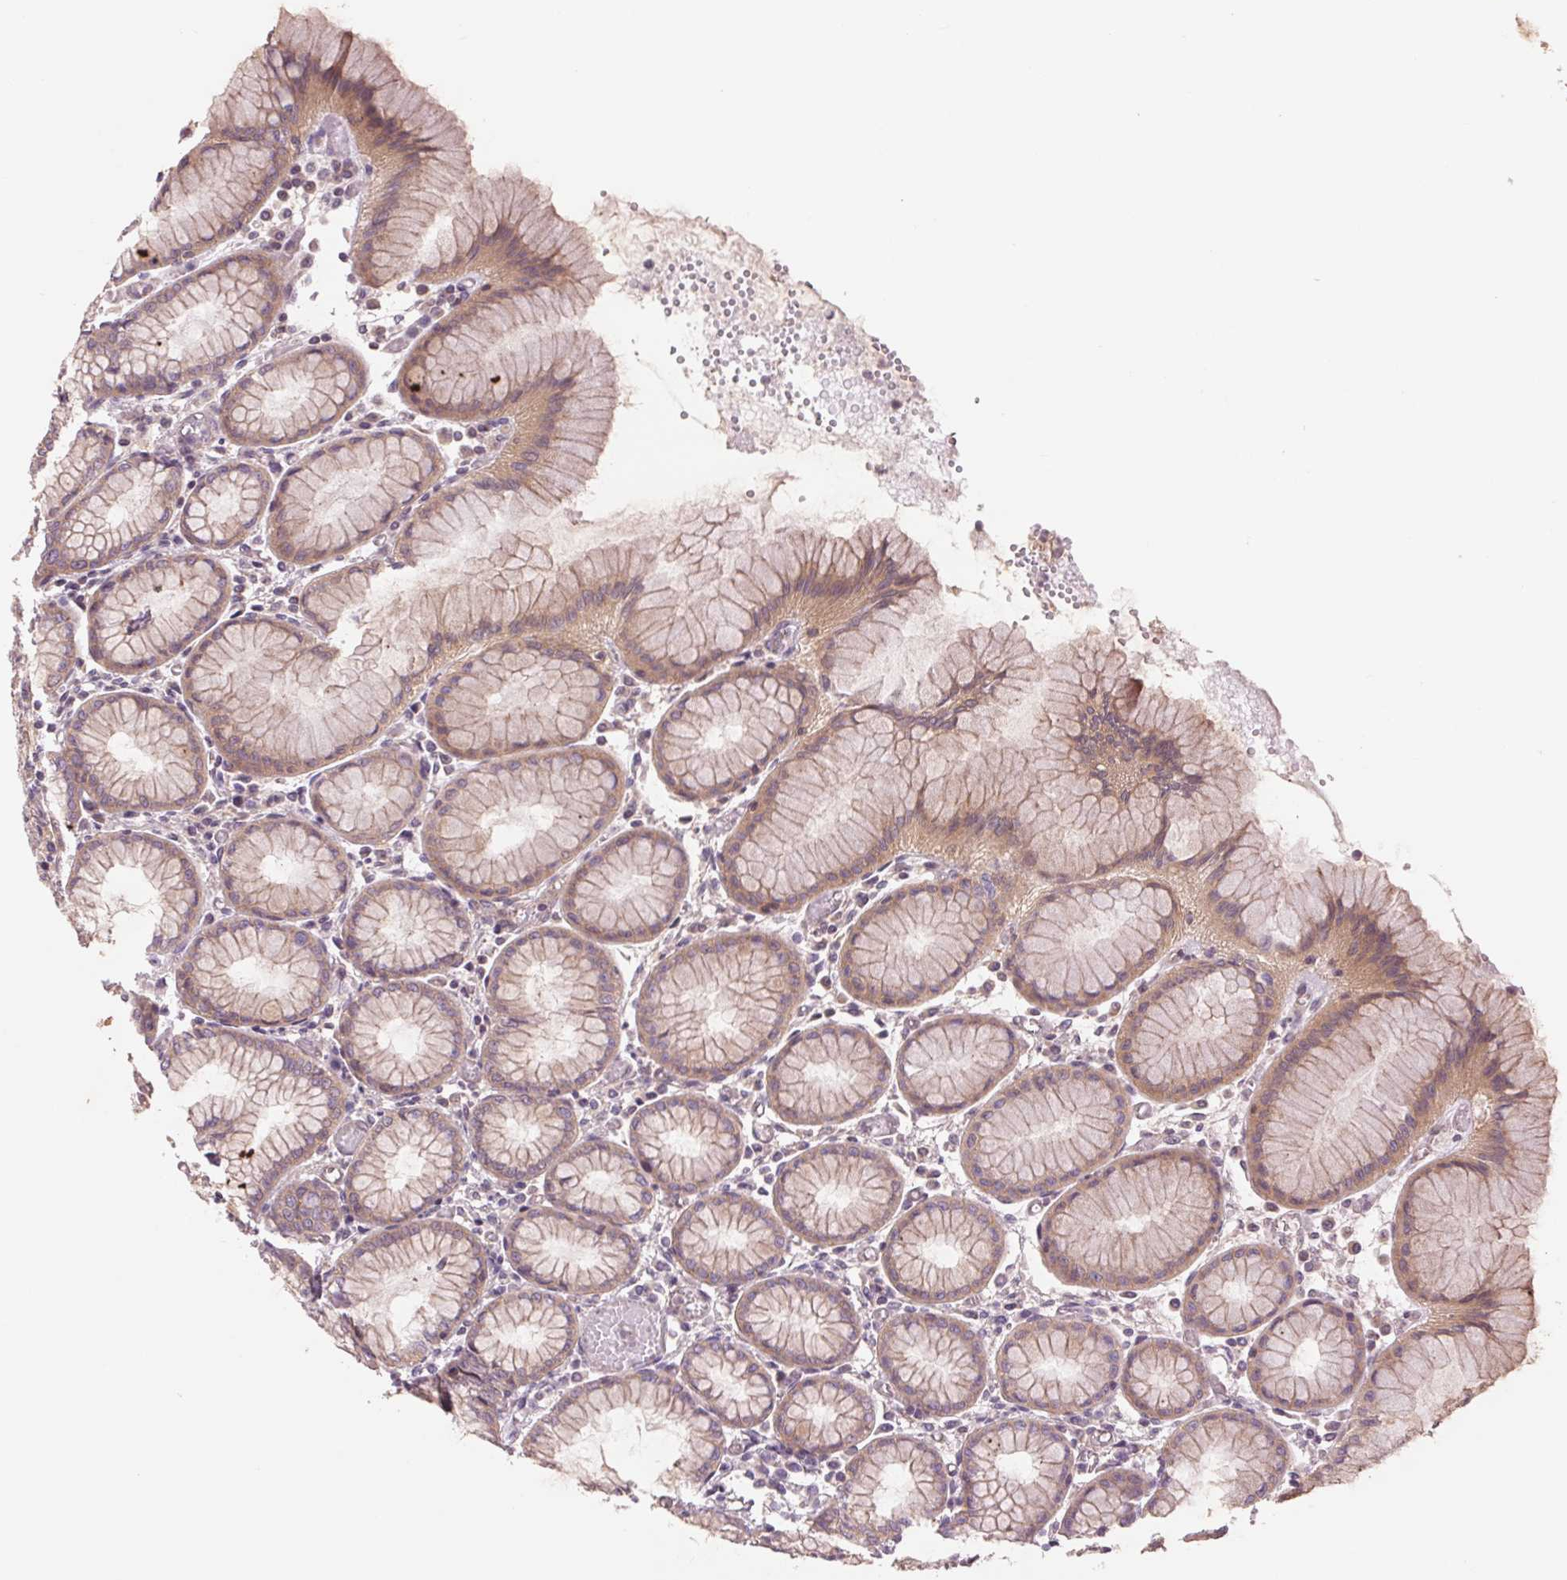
{"staining": {"intensity": "weak", "quantity": "25%-75%", "location": "cytoplasmic/membranous"}, "tissue": "stomach", "cell_type": "Glandular cells", "image_type": "normal", "snomed": [{"axis": "morphology", "description": "Normal tissue, NOS"}, {"axis": "topography", "description": "Stomach"}], "caption": "Immunohistochemical staining of unremarkable stomach shows weak cytoplasmic/membranous protein staining in about 25%-75% of glandular cells. Ihc stains the protein of interest in brown and the nuclei are stained blue.", "gene": "SH3RF2", "patient": {"sex": "female", "age": 57}}